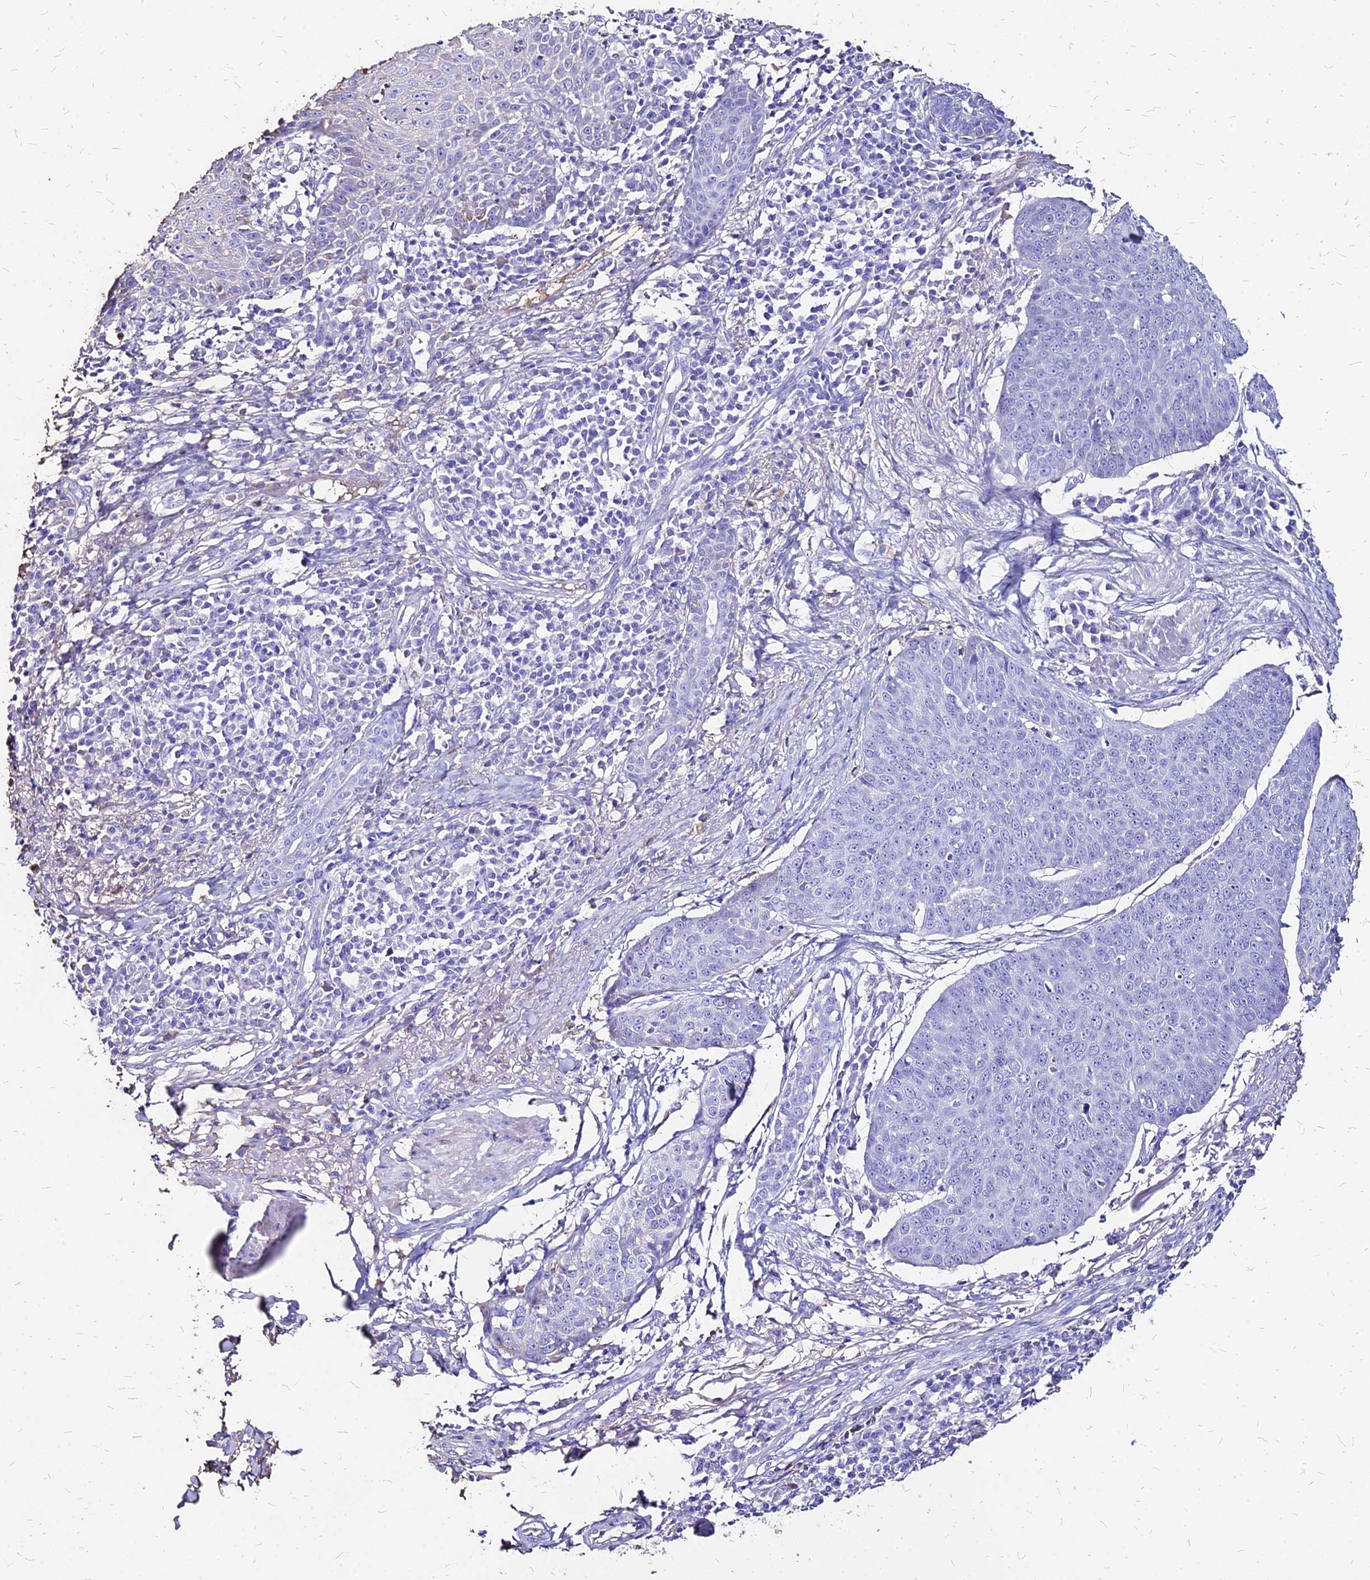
{"staining": {"intensity": "negative", "quantity": "none", "location": "none"}, "tissue": "skin cancer", "cell_type": "Tumor cells", "image_type": "cancer", "snomed": [{"axis": "morphology", "description": "Squamous cell carcinoma, NOS"}, {"axis": "topography", "description": "Skin"}], "caption": "Image shows no protein expression in tumor cells of skin cancer tissue.", "gene": "NME5", "patient": {"sex": "male", "age": 71}}